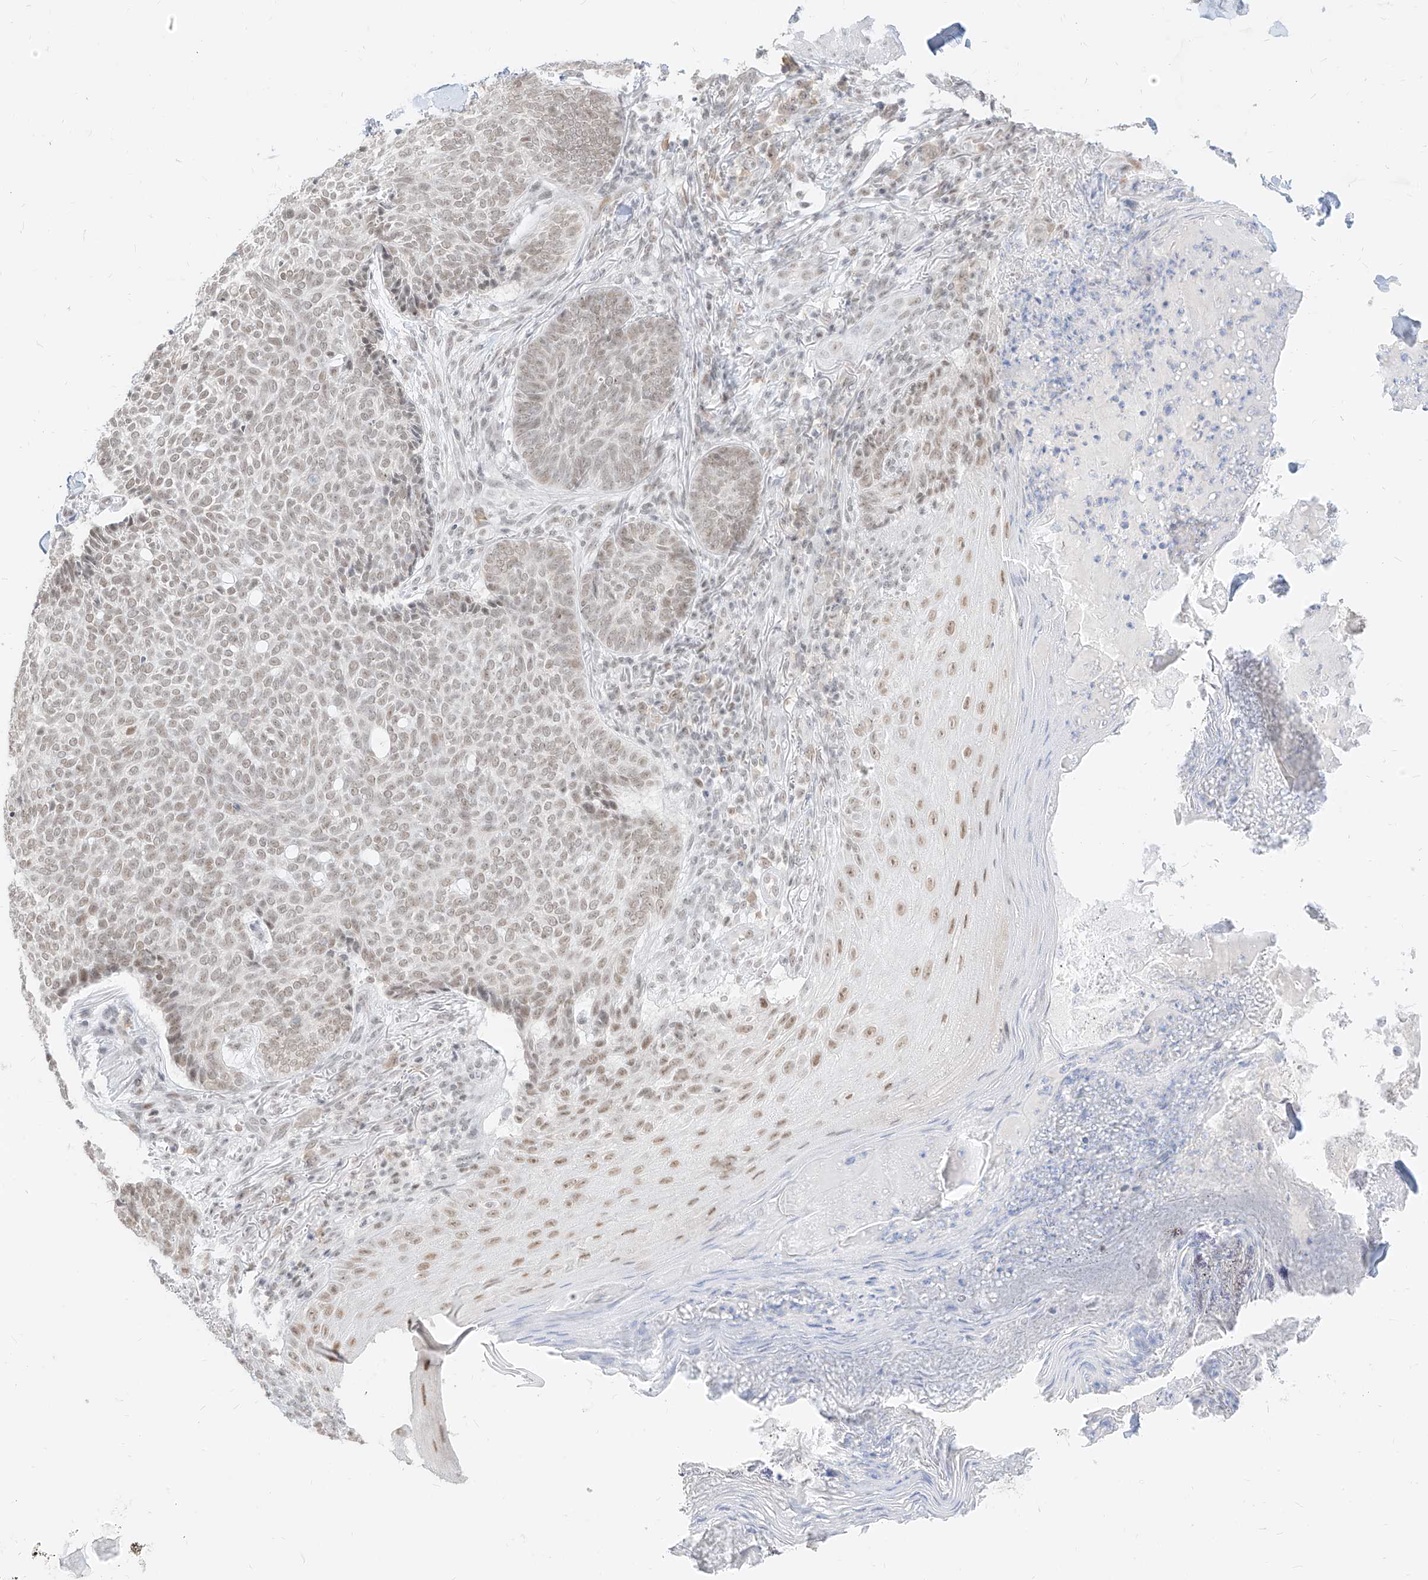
{"staining": {"intensity": "weak", "quantity": ">75%", "location": "nuclear"}, "tissue": "skin cancer", "cell_type": "Tumor cells", "image_type": "cancer", "snomed": [{"axis": "morphology", "description": "Normal tissue, NOS"}, {"axis": "morphology", "description": "Basal cell carcinoma"}, {"axis": "topography", "description": "Skin"}], "caption": "About >75% of tumor cells in human basal cell carcinoma (skin) show weak nuclear protein positivity as visualized by brown immunohistochemical staining.", "gene": "SUPT5H", "patient": {"sex": "male", "age": 50}}